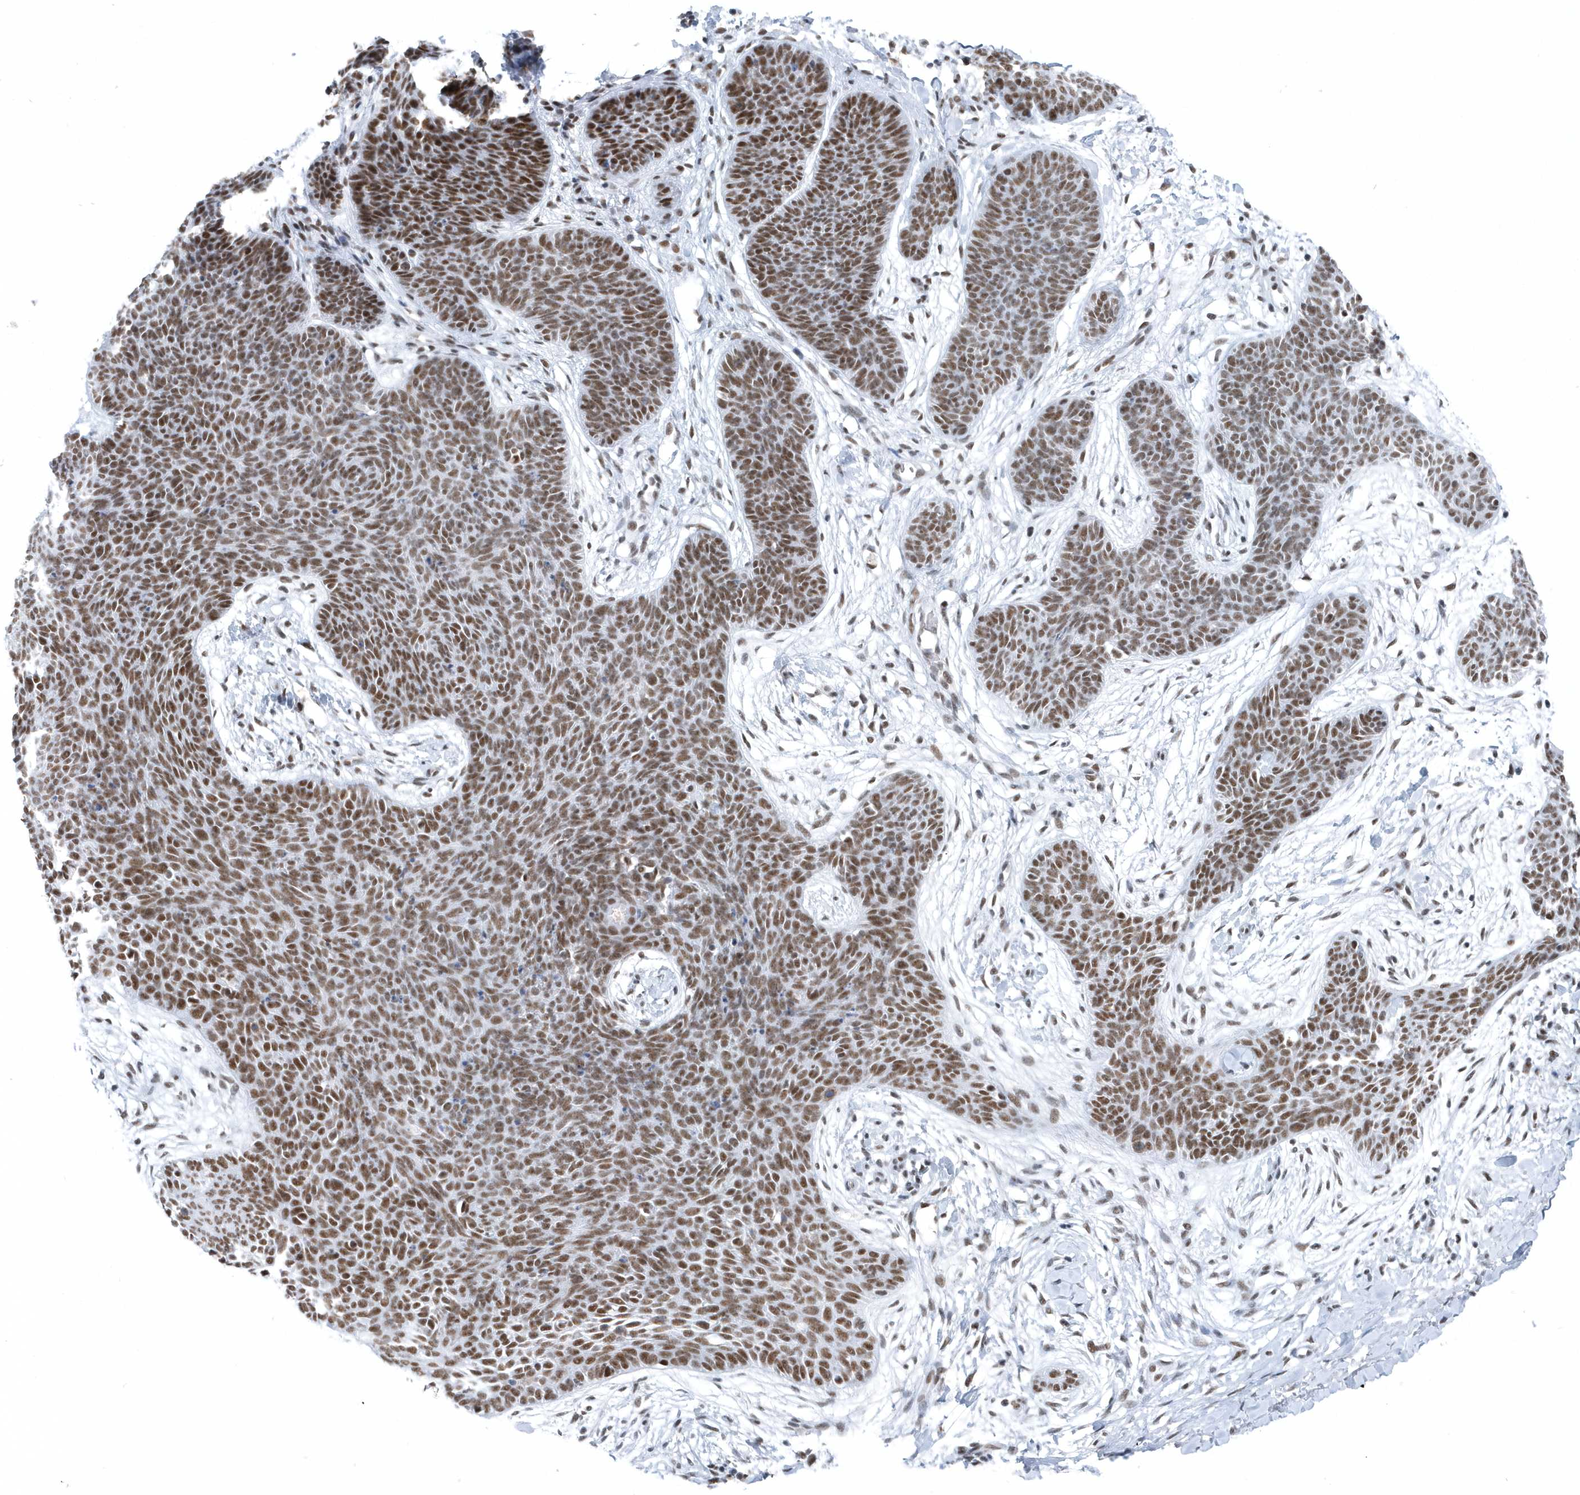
{"staining": {"intensity": "strong", "quantity": ">75%", "location": "nuclear"}, "tissue": "skin cancer", "cell_type": "Tumor cells", "image_type": "cancer", "snomed": [{"axis": "morphology", "description": "Basal cell carcinoma"}, {"axis": "topography", "description": "Skin"}], "caption": "Immunohistochemistry image of neoplastic tissue: human skin cancer stained using IHC shows high levels of strong protein expression localized specifically in the nuclear of tumor cells, appearing as a nuclear brown color.", "gene": "FIP1L1", "patient": {"sex": "male", "age": 85}}